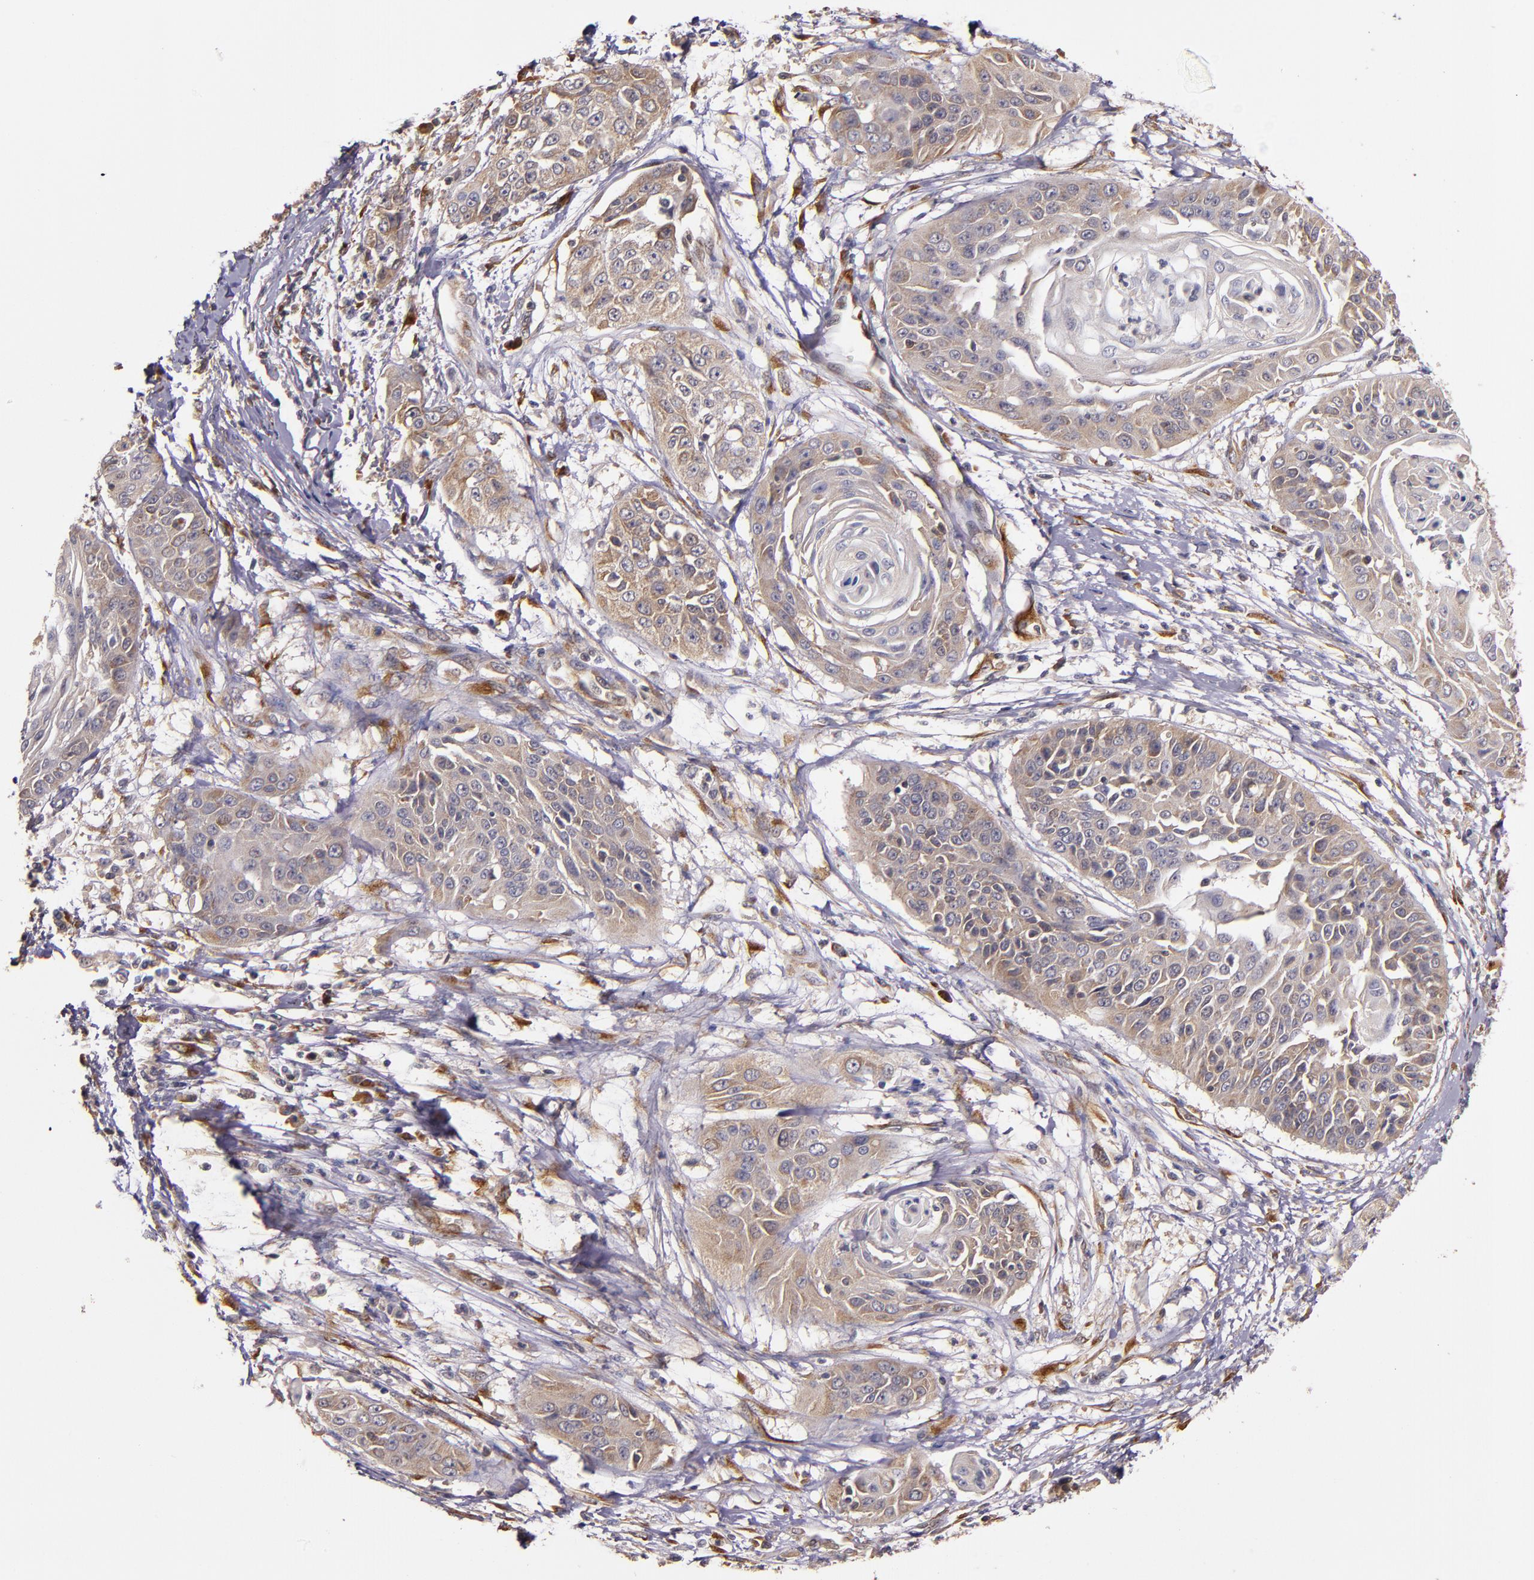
{"staining": {"intensity": "moderate", "quantity": ">75%", "location": "cytoplasmic/membranous"}, "tissue": "cervical cancer", "cell_type": "Tumor cells", "image_type": "cancer", "snomed": [{"axis": "morphology", "description": "Squamous cell carcinoma, NOS"}, {"axis": "topography", "description": "Cervix"}], "caption": "Protein expression analysis of cervical cancer (squamous cell carcinoma) exhibits moderate cytoplasmic/membranous expression in approximately >75% of tumor cells.", "gene": "PRAF2", "patient": {"sex": "female", "age": 64}}